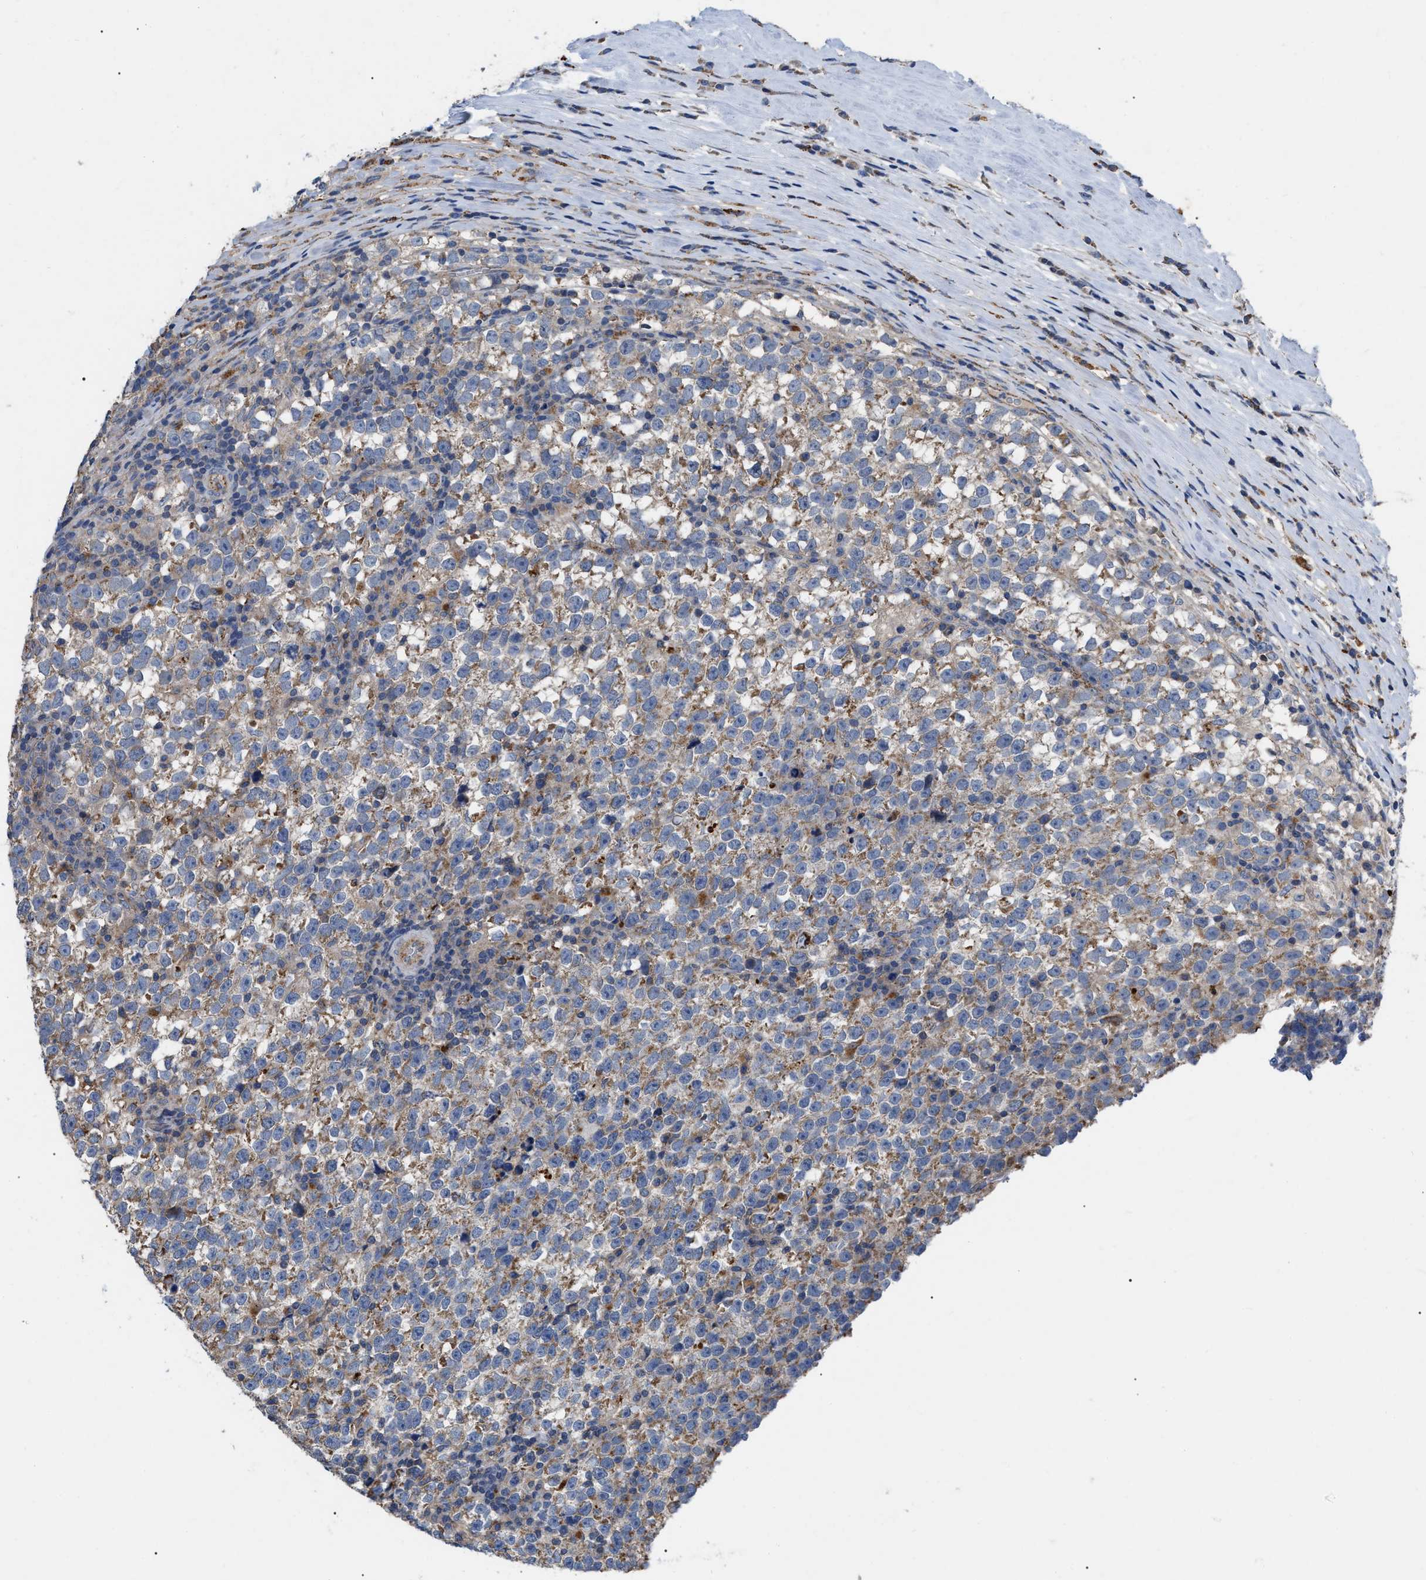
{"staining": {"intensity": "moderate", "quantity": ">75%", "location": "cytoplasmic/membranous"}, "tissue": "testis cancer", "cell_type": "Tumor cells", "image_type": "cancer", "snomed": [{"axis": "morphology", "description": "Normal tissue, NOS"}, {"axis": "morphology", "description": "Seminoma, NOS"}, {"axis": "topography", "description": "Testis"}], "caption": "Protein analysis of testis cancer tissue reveals moderate cytoplasmic/membranous staining in about >75% of tumor cells.", "gene": "FAM171A2", "patient": {"sex": "male", "age": 43}}